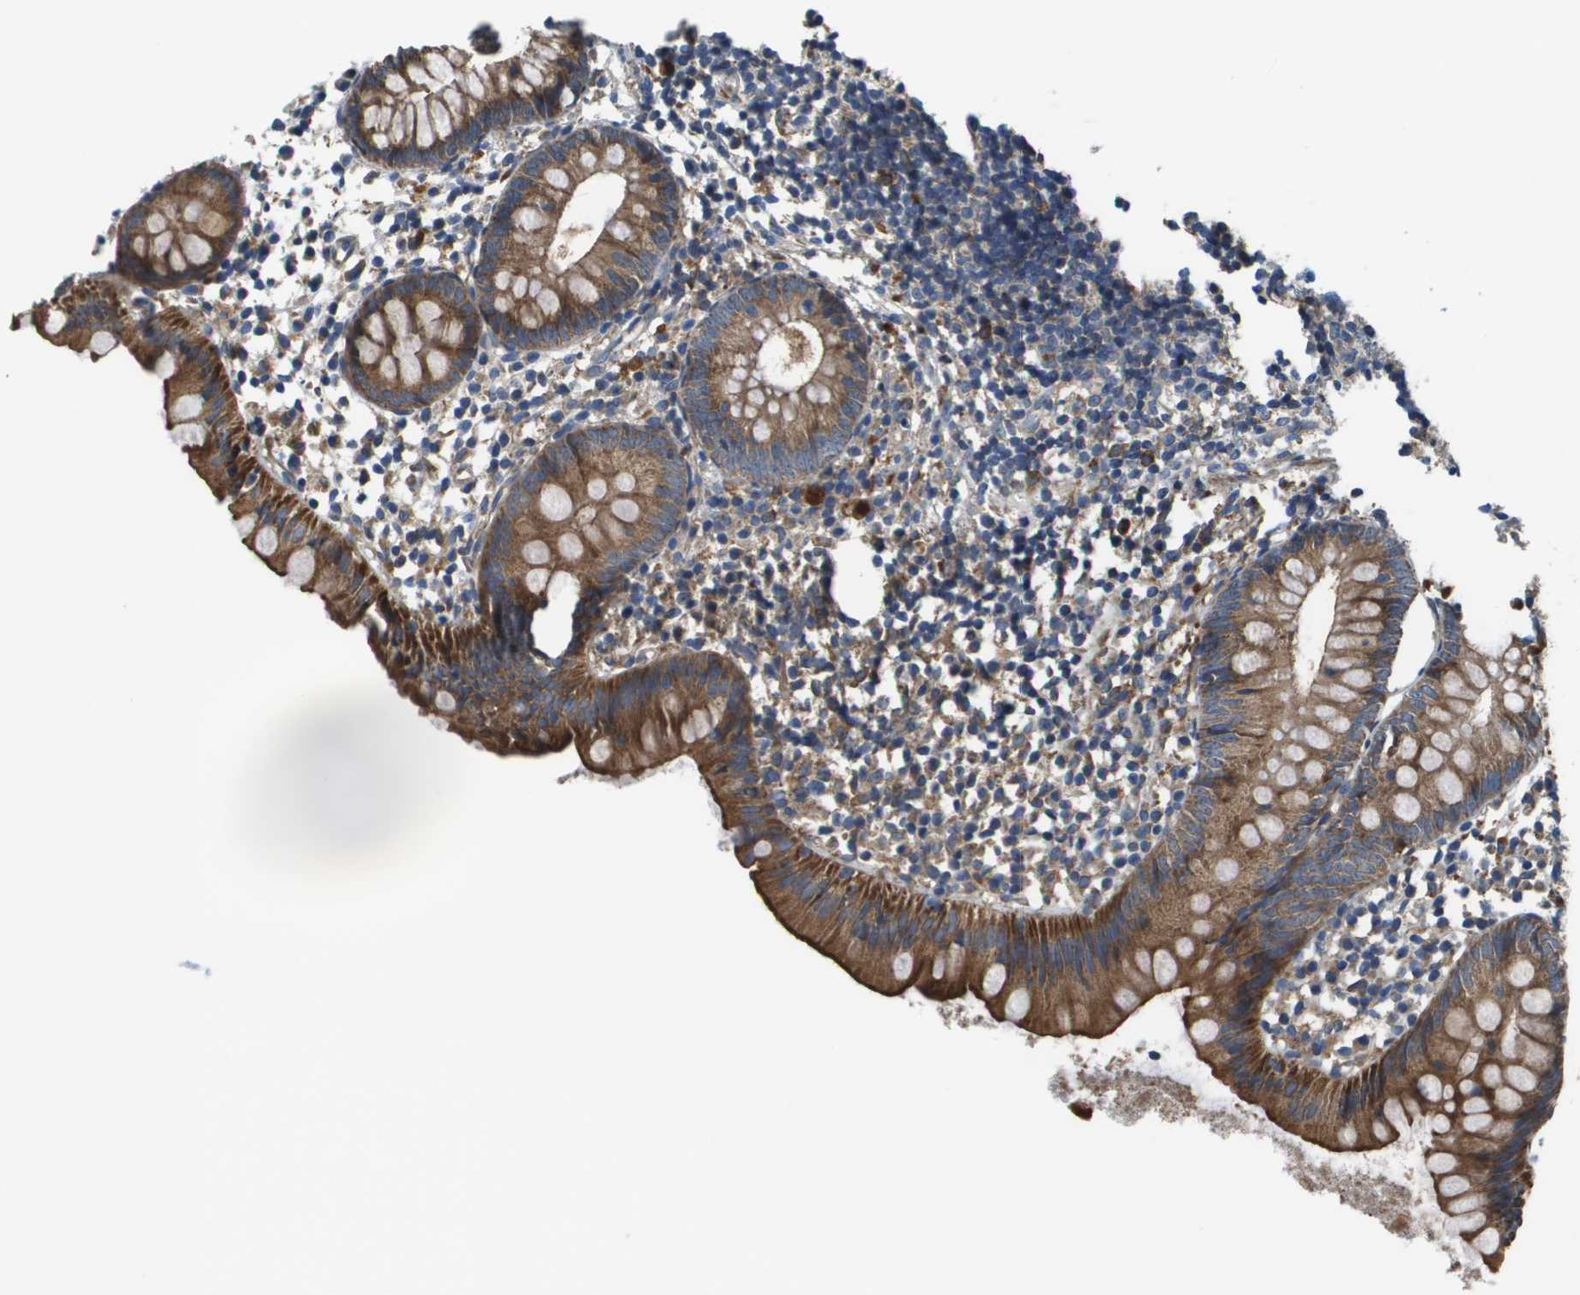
{"staining": {"intensity": "moderate", "quantity": ">75%", "location": "cytoplasmic/membranous"}, "tissue": "appendix", "cell_type": "Glandular cells", "image_type": "normal", "snomed": [{"axis": "morphology", "description": "Normal tissue, NOS"}, {"axis": "topography", "description": "Appendix"}], "caption": "Protein staining shows moderate cytoplasmic/membranous positivity in about >75% of glandular cells in normal appendix.", "gene": "CNPY3", "patient": {"sex": "female", "age": 20}}